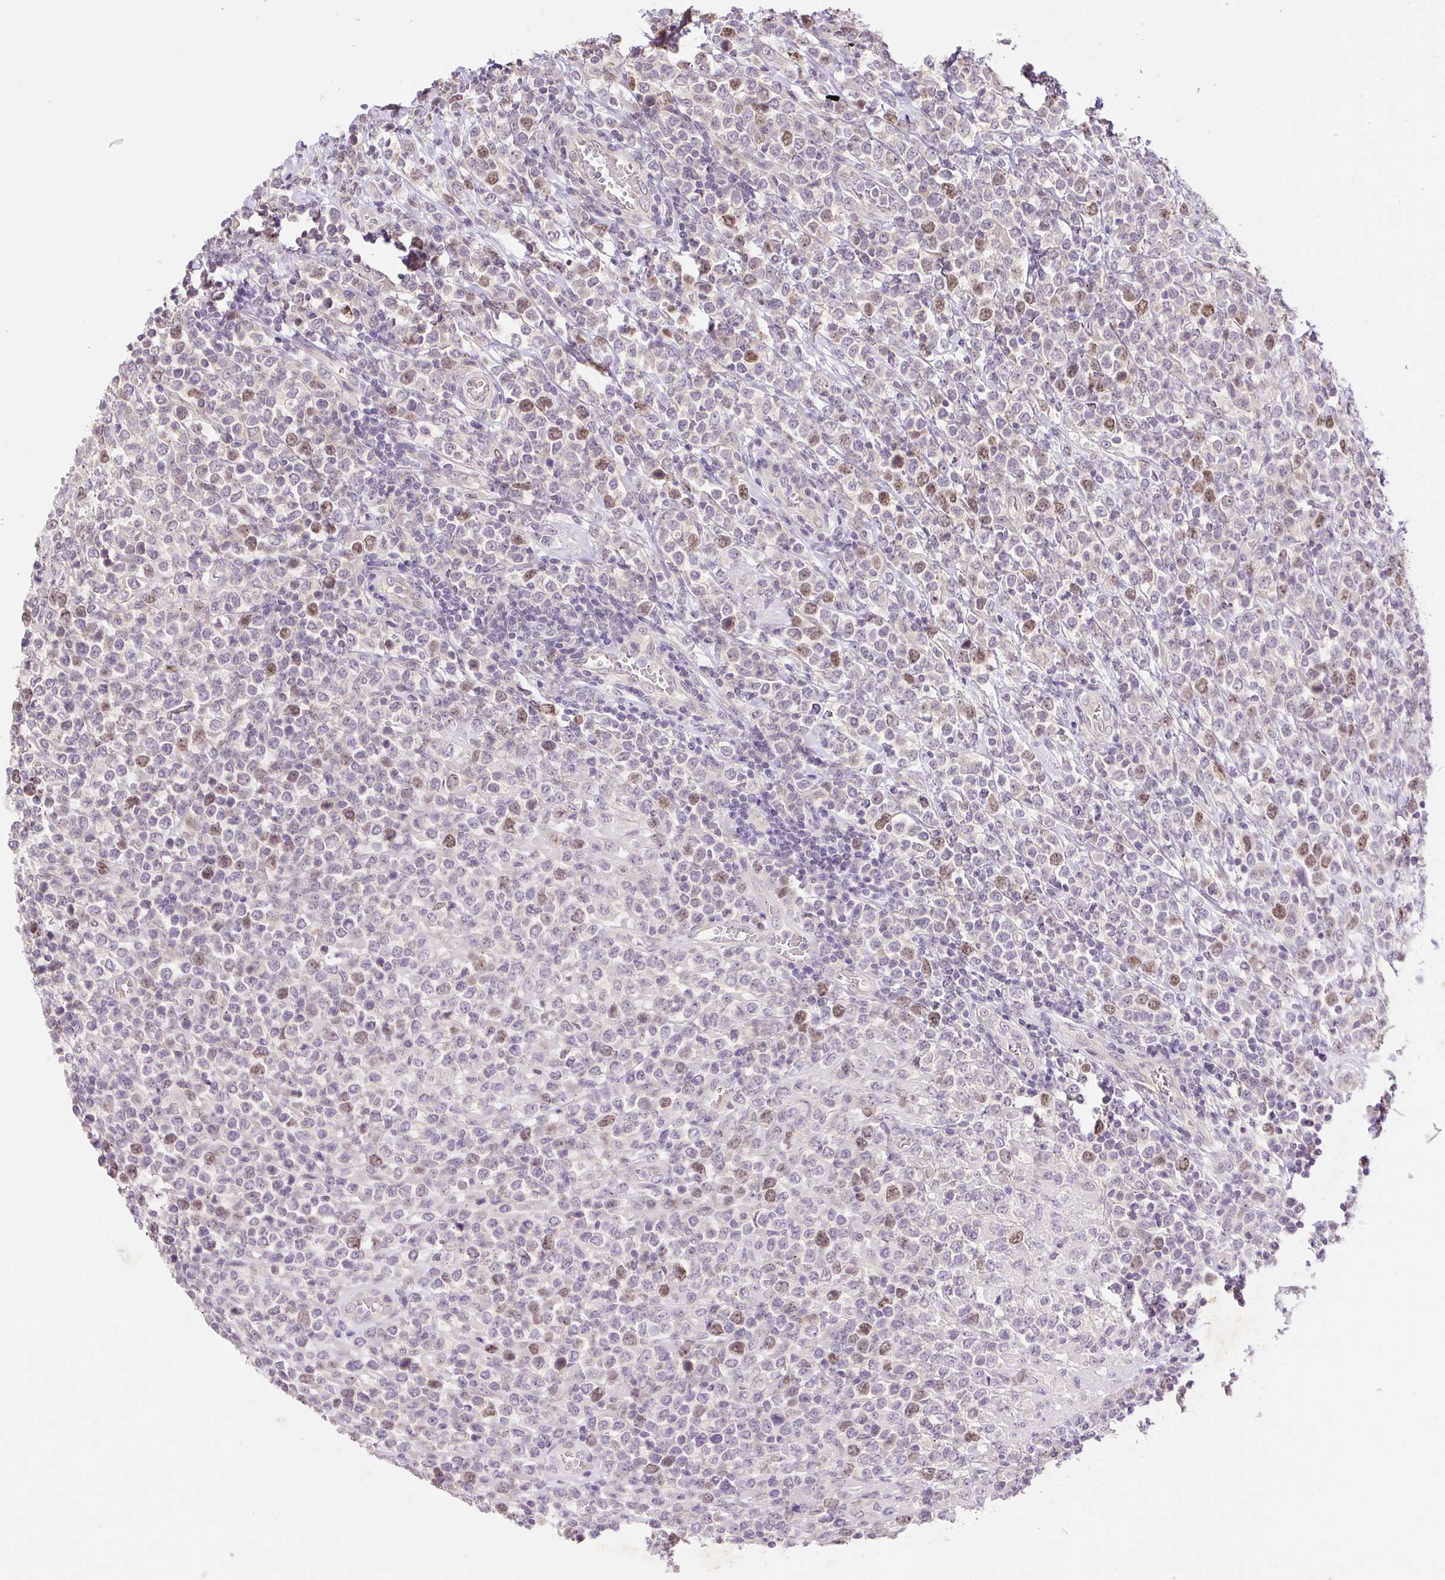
{"staining": {"intensity": "moderate", "quantity": "25%-75%", "location": "nuclear"}, "tissue": "lymphoma", "cell_type": "Tumor cells", "image_type": "cancer", "snomed": [{"axis": "morphology", "description": "Malignant lymphoma, non-Hodgkin's type, High grade"}, {"axis": "topography", "description": "Soft tissue"}], "caption": "Immunohistochemistry (IHC) histopathology image of high-grade malignant lymphoma, non-Hodgkin's type stained for a protein (brown), which shows medium levels of moderate nuclear expression in approximately 25%-75% of tumor cells.", "gene": "RACGAP1", "patient": {"sex": "female", "age": 56}}